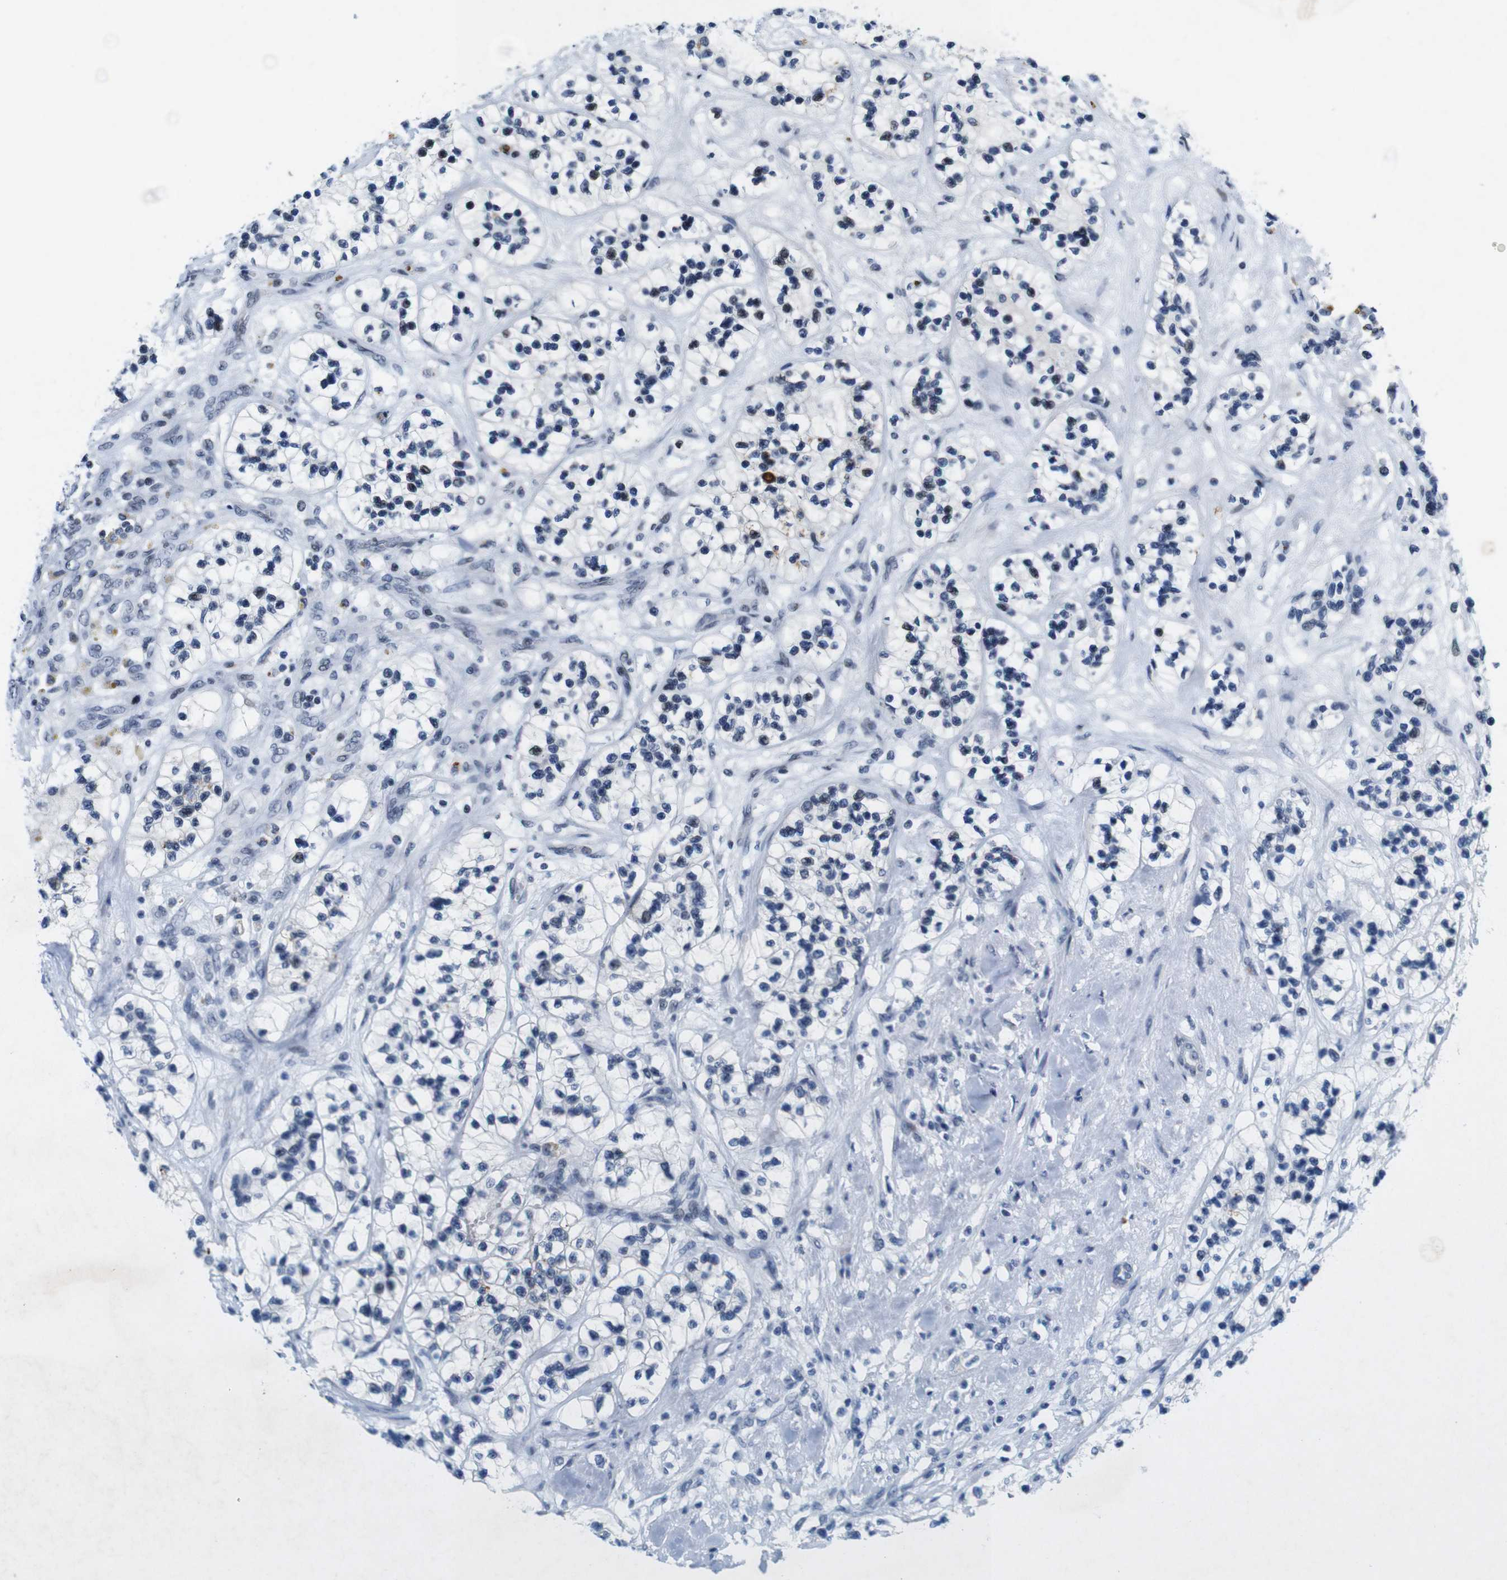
{"staining": {"intensity": "weak", "quantity": "<25%", "location": "nuclear"}, "tissue": "renal cancer", "cell_type": "Tumor cells", "image_type": "cancer", "snomed": [{"axis": "morphology", "description": "Adenocarcinoma, NOS"}, {"axis": "topography", "description": "Kidney"}], "caption": "DAB immunohistochemical staining of human renal cancer (adenocarcinoma) reveals no significant expression in tumor cells.", "gene": "MAGEH1", "patient": {"sex": "female", "age": 57}}